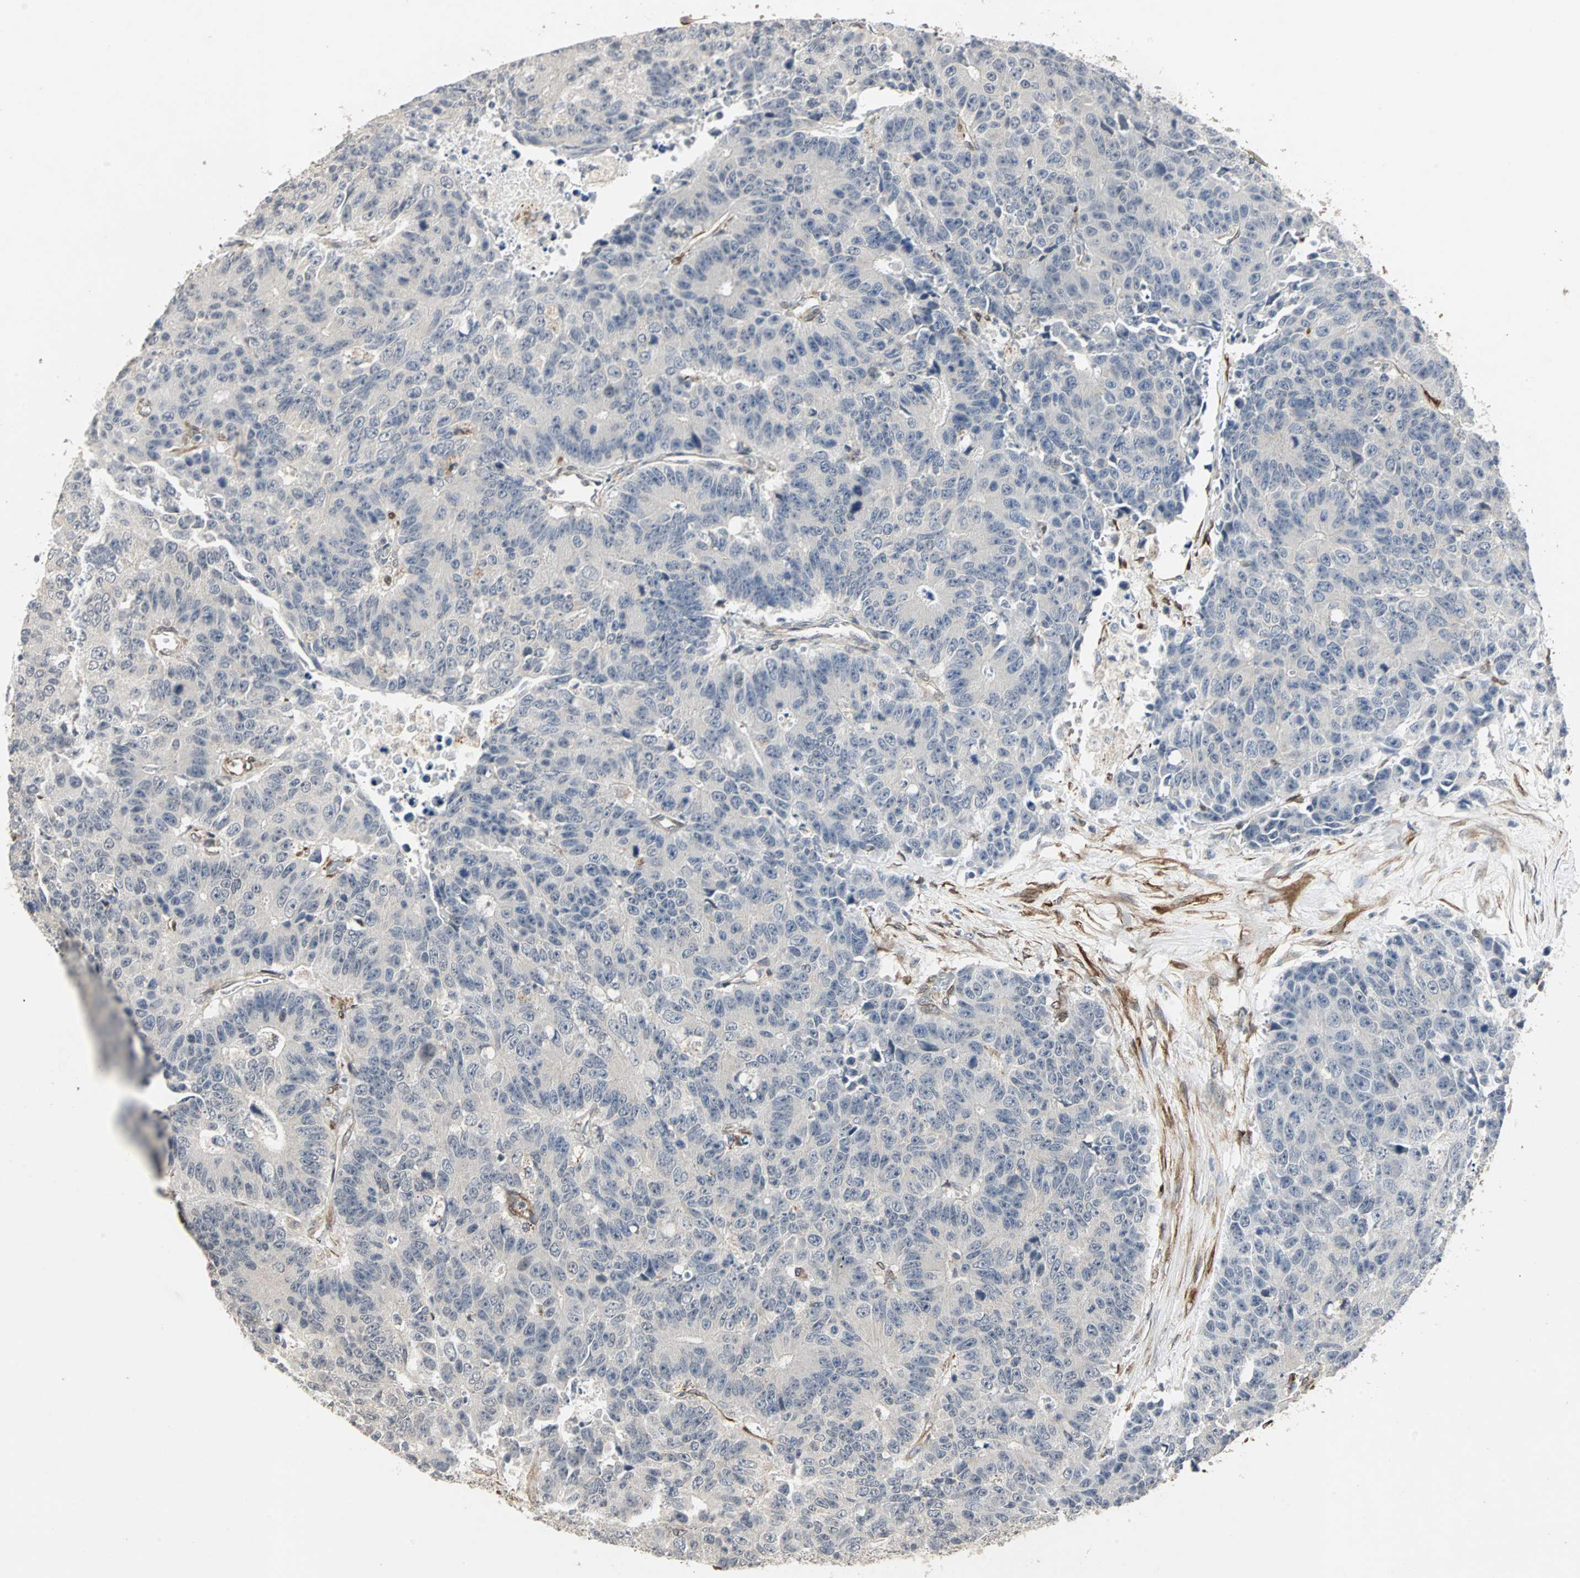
{"staining": {"intensity": "negative", "quantity": "none", "location": "none"}, "tissue": "colorectal cancer", "cell_type": "Tumor cells", "image_type": "cancer", "snomed": [{"axis": "morphology", "description": "Adenocarcinoma, NOS"}, {"axis": "topography", "description": "Colon"}], "caption": "An immunohistochemistry histopathology image of adenocarcinoma (colorectal) is shown. There is no staining in tumor cells of adenocarcinoma (colorectal). (DAB IHC, high magnification).", "gene": "TRPV4", "patient": {"sex": "female", "age": 86}}